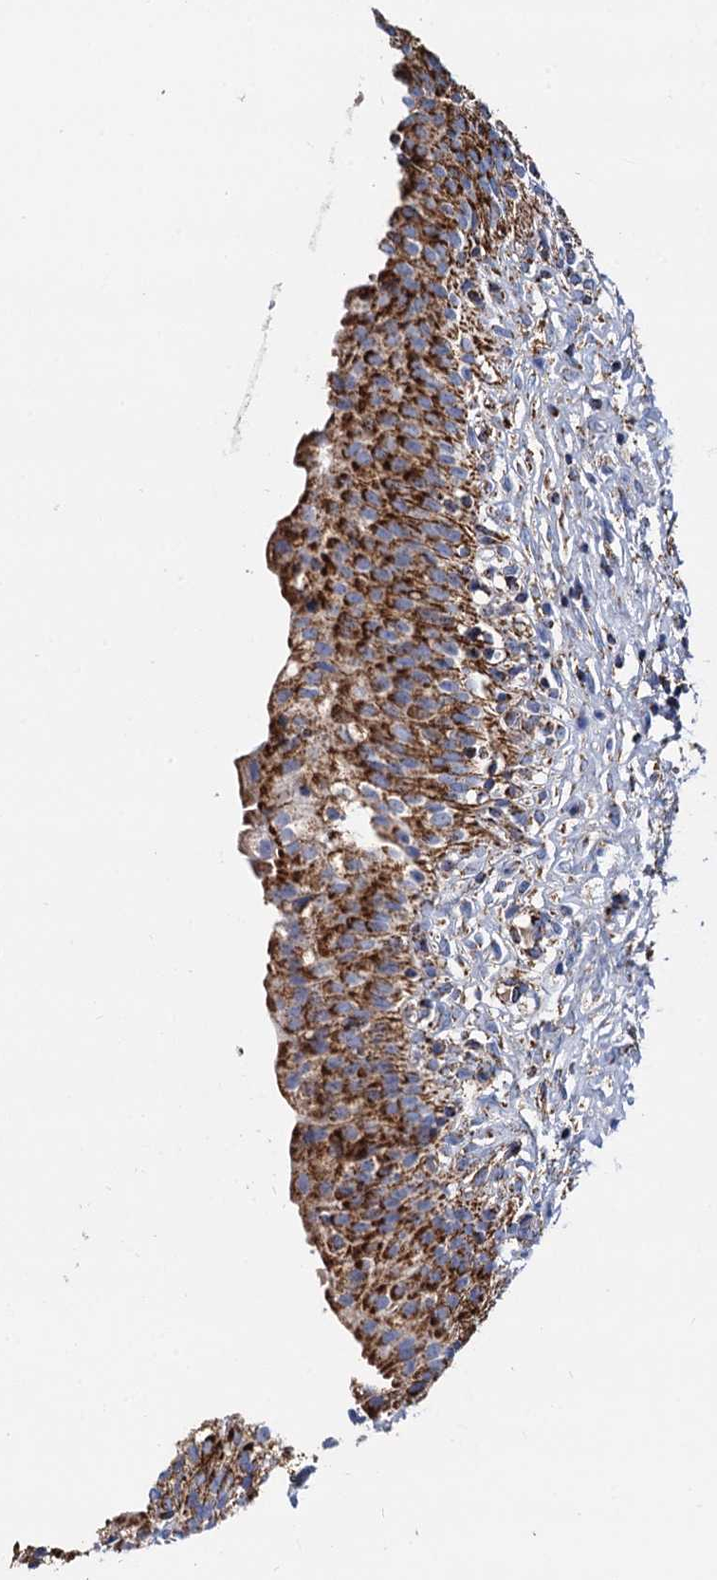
{"staining": {"intensity": "strong", "quantity": ">75%", "location": "cytoplasmic/membranous"}, "tissue": "urinary bladder", "cell_type": "Urothelial cells", "image_type": "normal", "snomed": [{"axis": "morphology", "description": "Normal tissue, NOS"}, {"axis": "topography", "description": "Urinary bladder"}], "caption": "Immunohistochemistry (IHC) (DAB (3,3'-diaminobenzidine)) staining of normal human urinary bladder shows strong cytoplasmic/membranous protein staining in about >75% of urothelial cells.", "gene": "TIMM10", "patient": {"sex": "male", "age": 55}}